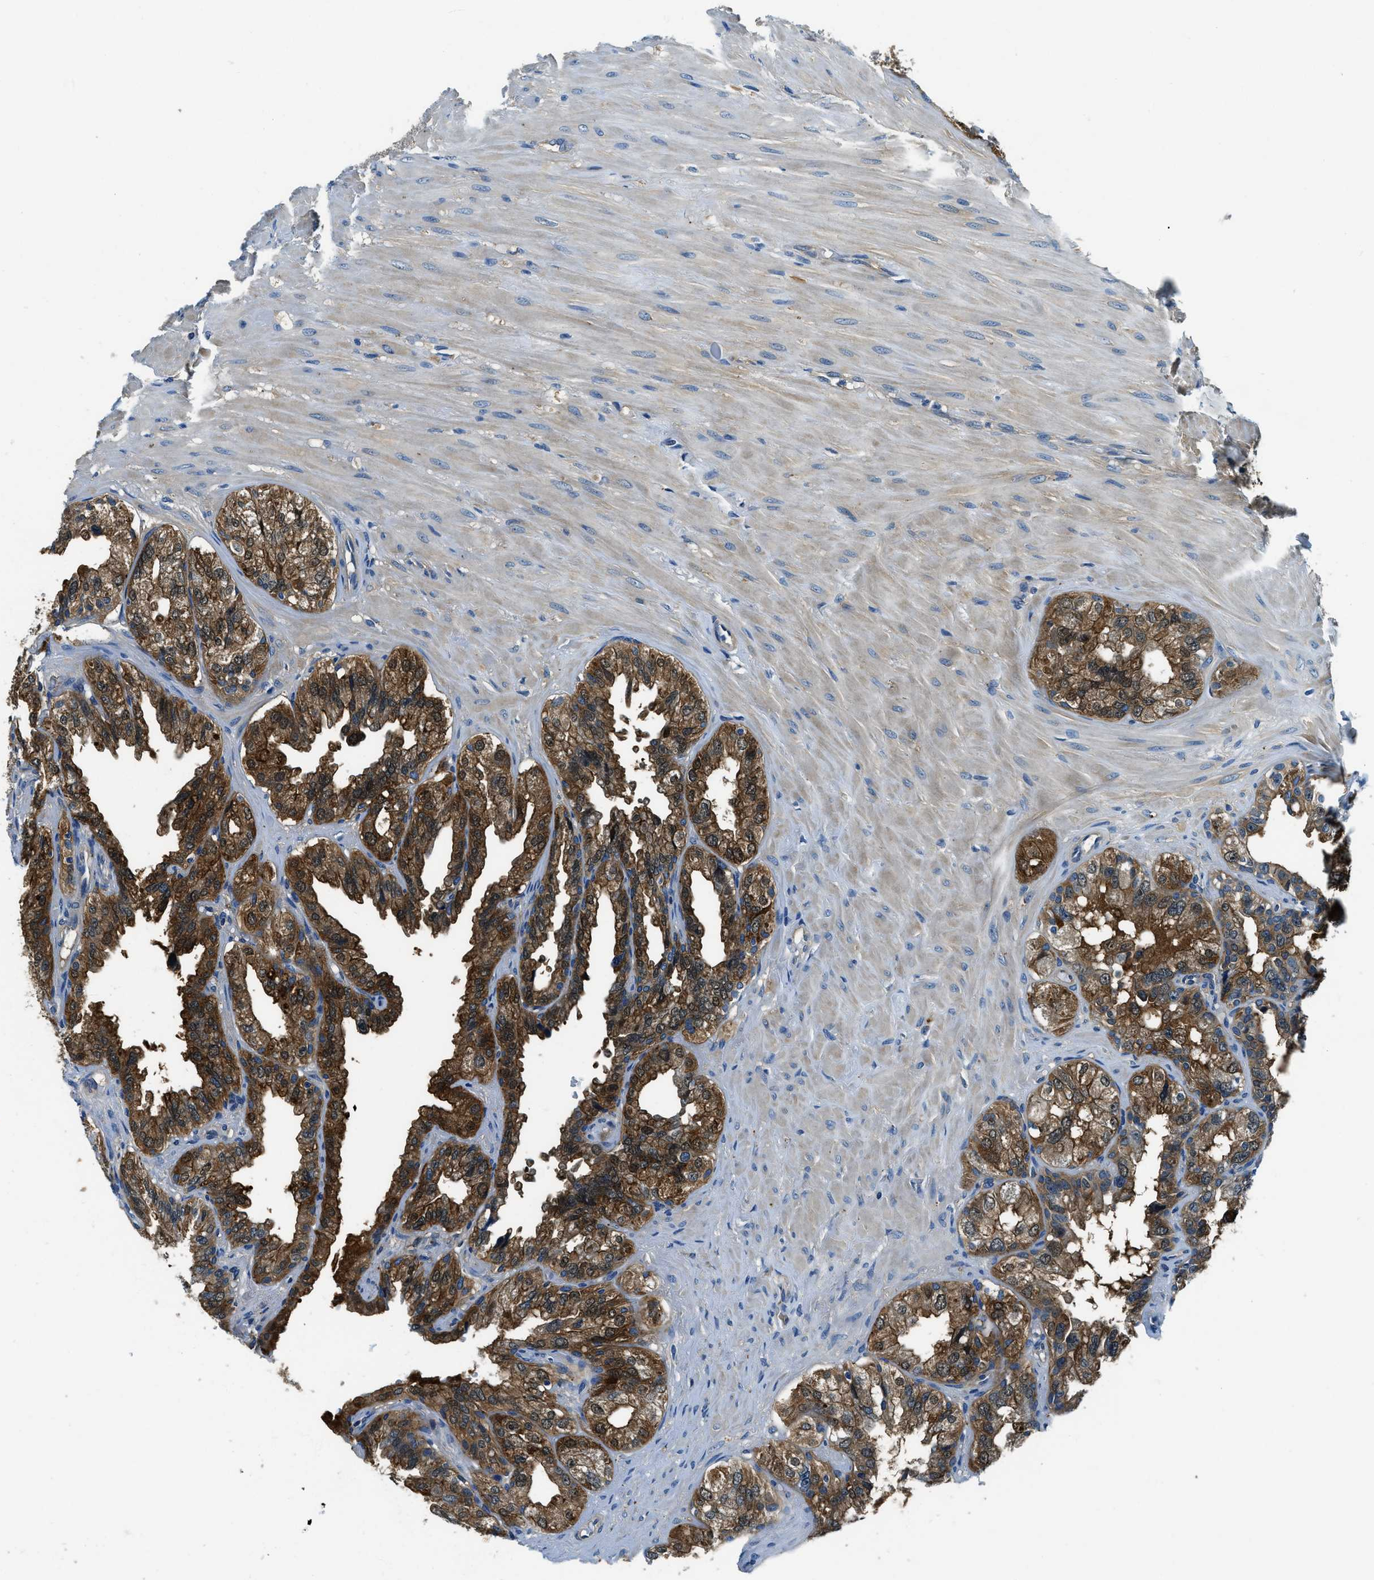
{"staining": {"intensity": "strong", "quantity": "25%-75%", "location": "cytoplasmic/membranous"}, "tissue": "seminal vesicle", "cell_type": "Glandular cells", "image_type": "normal", "snomed": [{"axis": "morphology", "description": "Normal tissue, NOS"}, {"axis": "topography", "description": "Seminal veicle"}], "caption": "Protein positivity by immunohistochemistry (IHC) exhibits strong cytoplasmic/membranous expression in about 25%-75% of glandular cells in benign seminal vesicle.", "gene": "TWF1", "patient": {"sex": "male", "age": 68}}